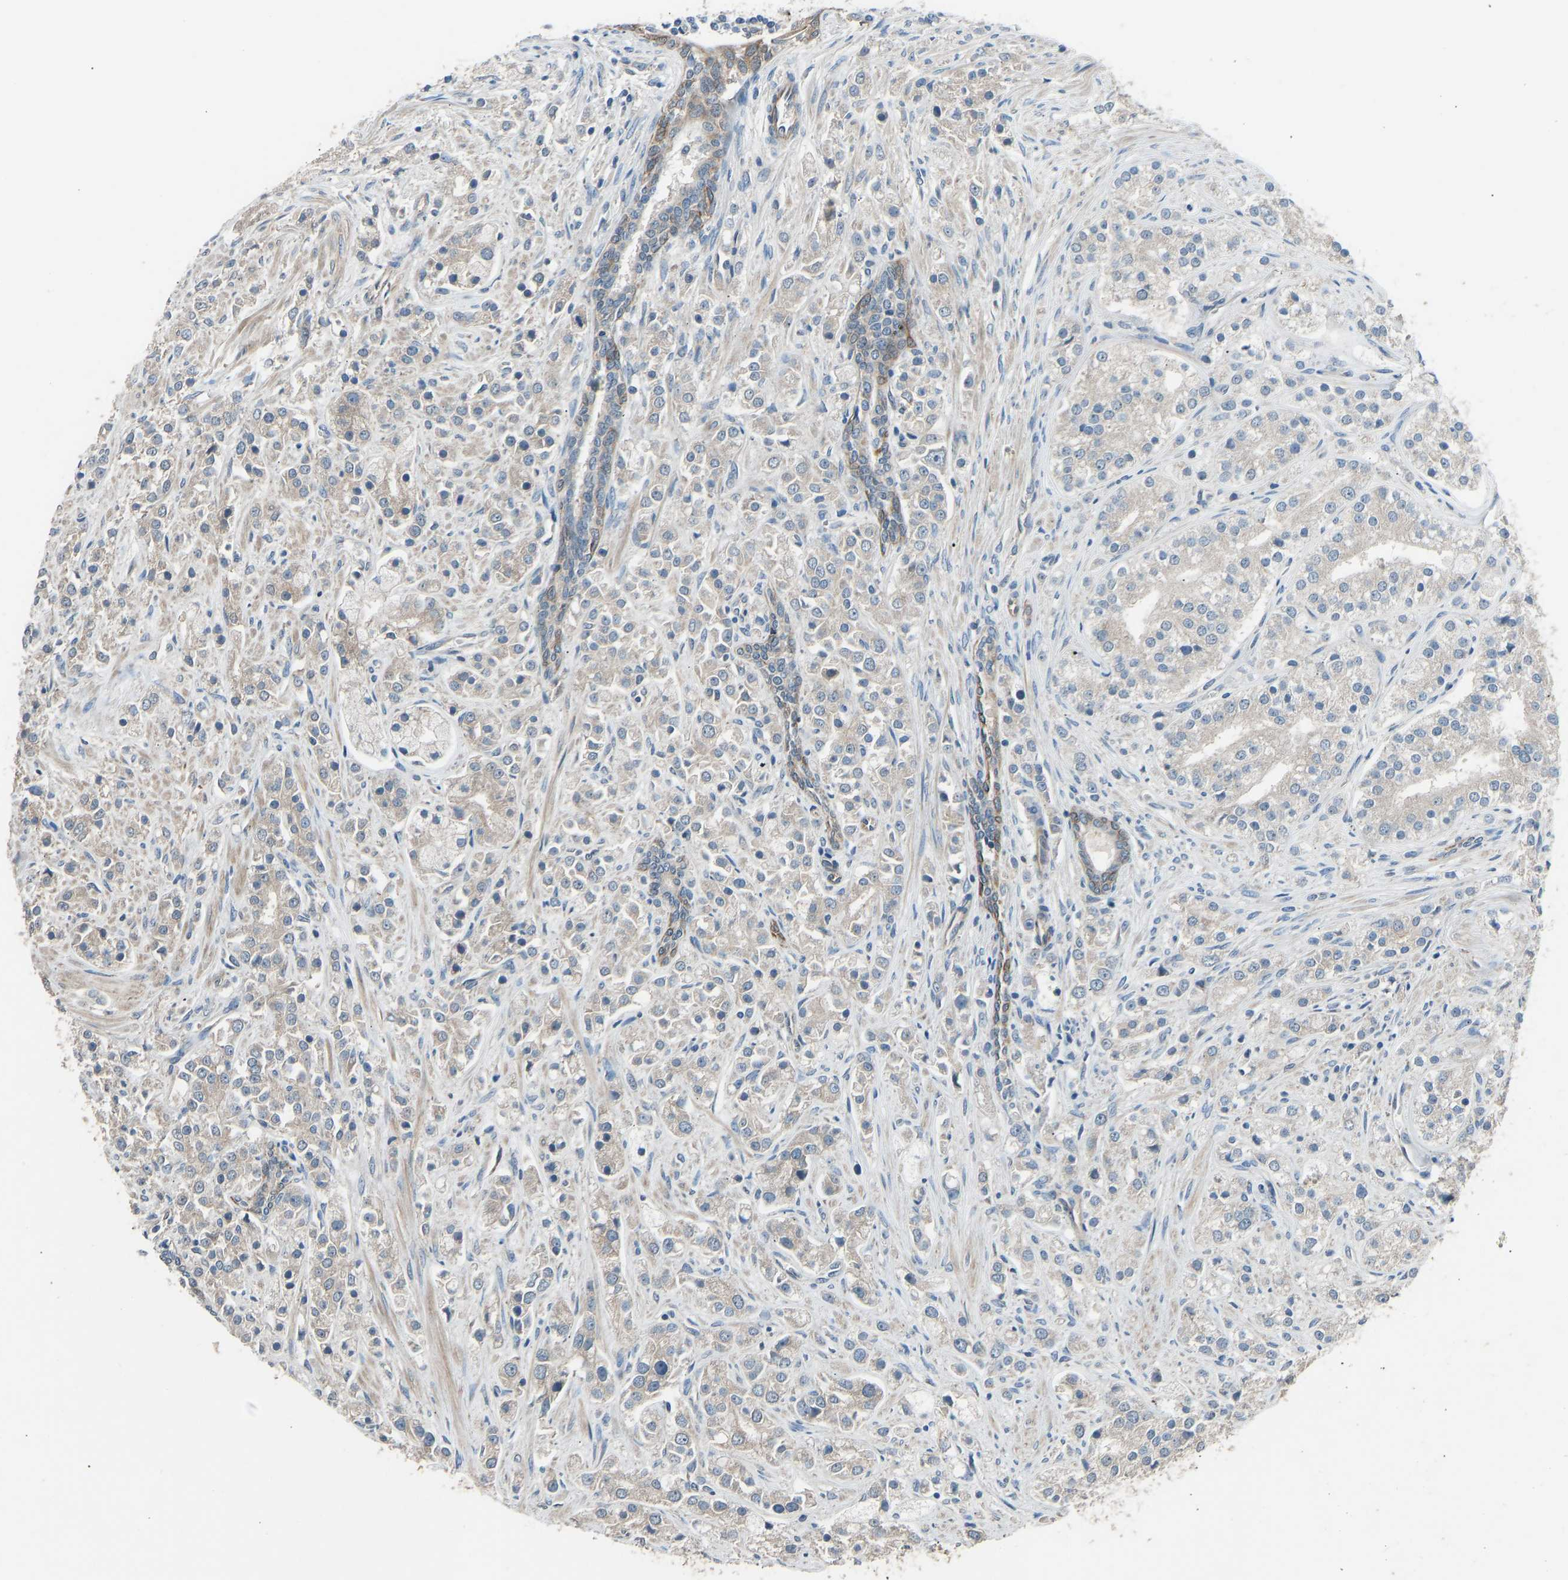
{"staining": {"intensity": "weak", "quantity": ">75%", "location": "cytoplasmic/membranous"}, "tissue": "prostate cancer", "cell_type": "Tumor cells", "image_type": "cancer", "snomed": [{"axis": "morphology", "description": "Adenocarcinoma, High grade"}, {"axis": "topography", "description": "Prostate"}], "caption": "A photomicrograph of prostate cancer stained for a protein exhibits weak cytoplasmic/membranous brown staining in tumor cells.", "gene": "SLC43A1", "patient": {"sex": "male", "age": 50}}